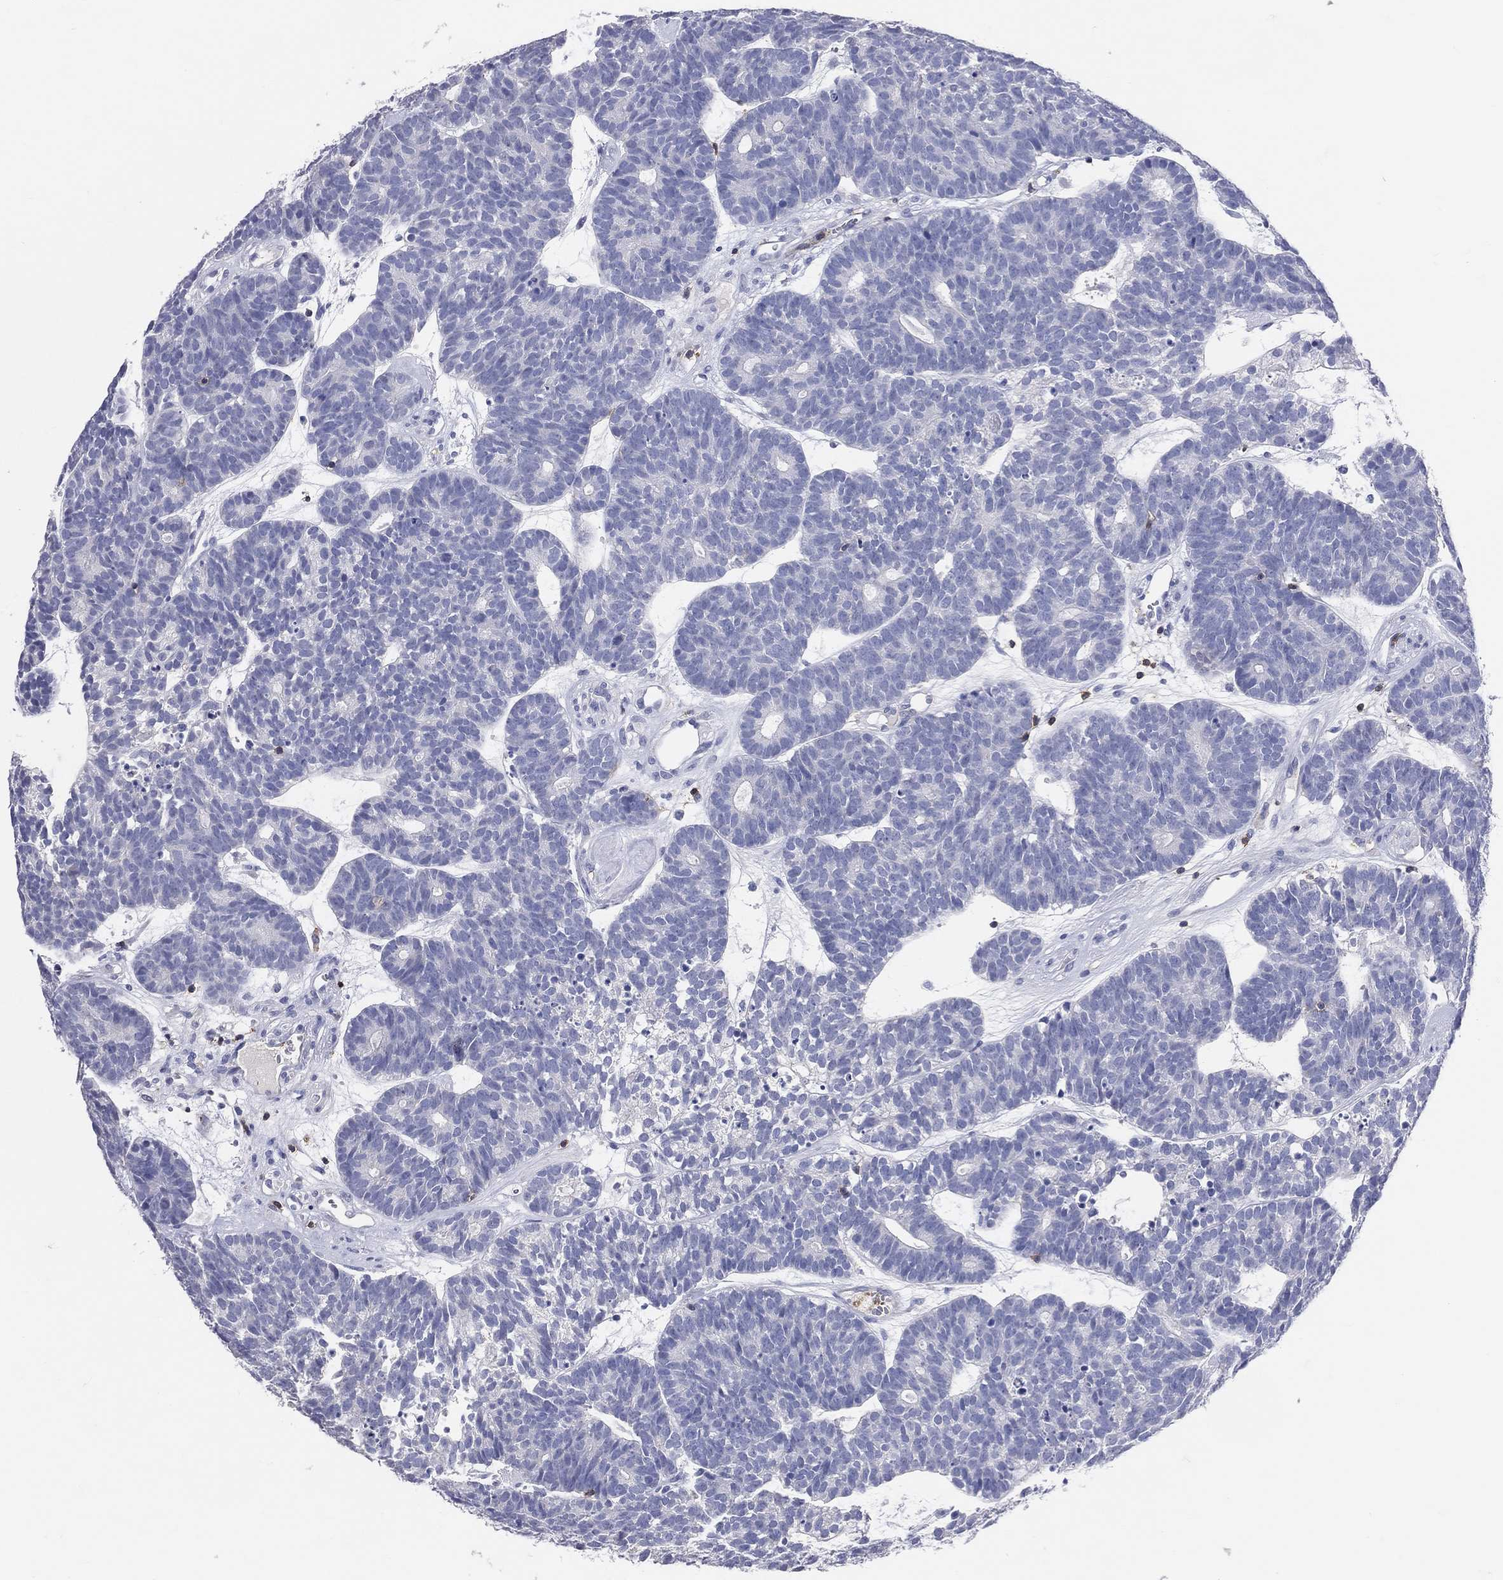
{"staining": {"intensity": "negative", "quantity": "none", "location": "none"}, "tissue": "head and neck cancer", "cell_type": "Tumor cells", "image_type": "cancer", "snomed": [{"axis": "morphology", "description": "Adenocarcinoma, NOS"}, {"axis": "topography", "description": "Head-Neck"}], "caption": "Tumor cells show no significant protein positivity in adenocarcinoma (head and neck).", "gene": "LAT", "patient": {"sex": "female", "age": 81}}